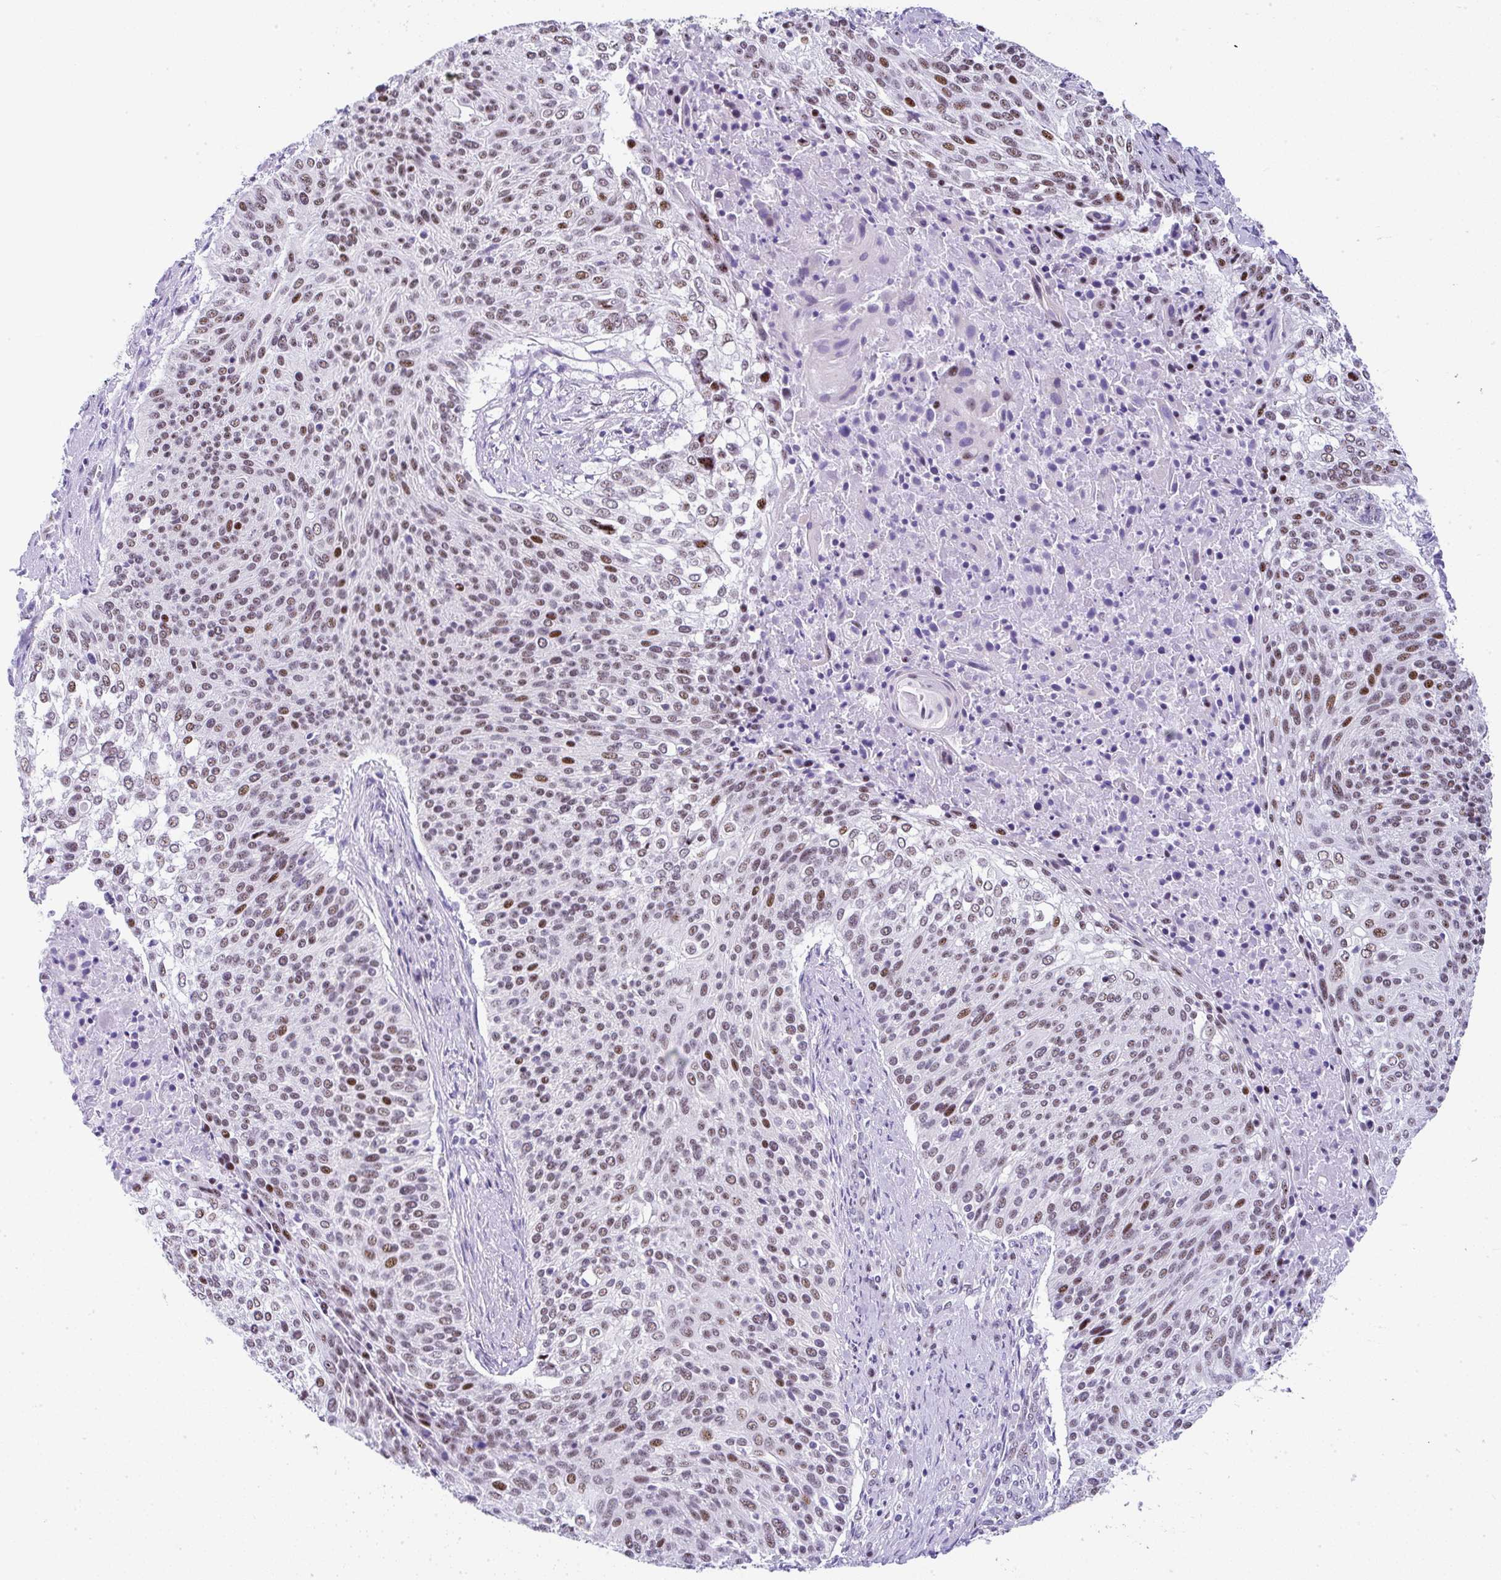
{"staining": {"intensity": "moderate", "quantity": ">75%", "location": "nuclear"}, "tissue": "cervical cancer", "cell_type": "Tumor cells", "image_type": "cancer", "snomed": [{"axis": "morphology", "description": "Squamous cell carcinoma, NOS"}, {"axis": "topography", "description": "Cervix"}], "caption": "High-magnification brightfield microscopy of cervical cancer stained with DAB (3,3'-diaminobenzidine) (brown) and counterstained with hematoxylin (blue). tumor cells exhibit moderate nuclear staining is present in approximately>75% of cells. Using DAB (3,3'-diaminobenzidine) (brown) and hematoxylin (blue) stains, captured at high magnification using brightfield microscopy.", "gene": "NR1D2", "patient": {"sex": "female", "age": 31}}